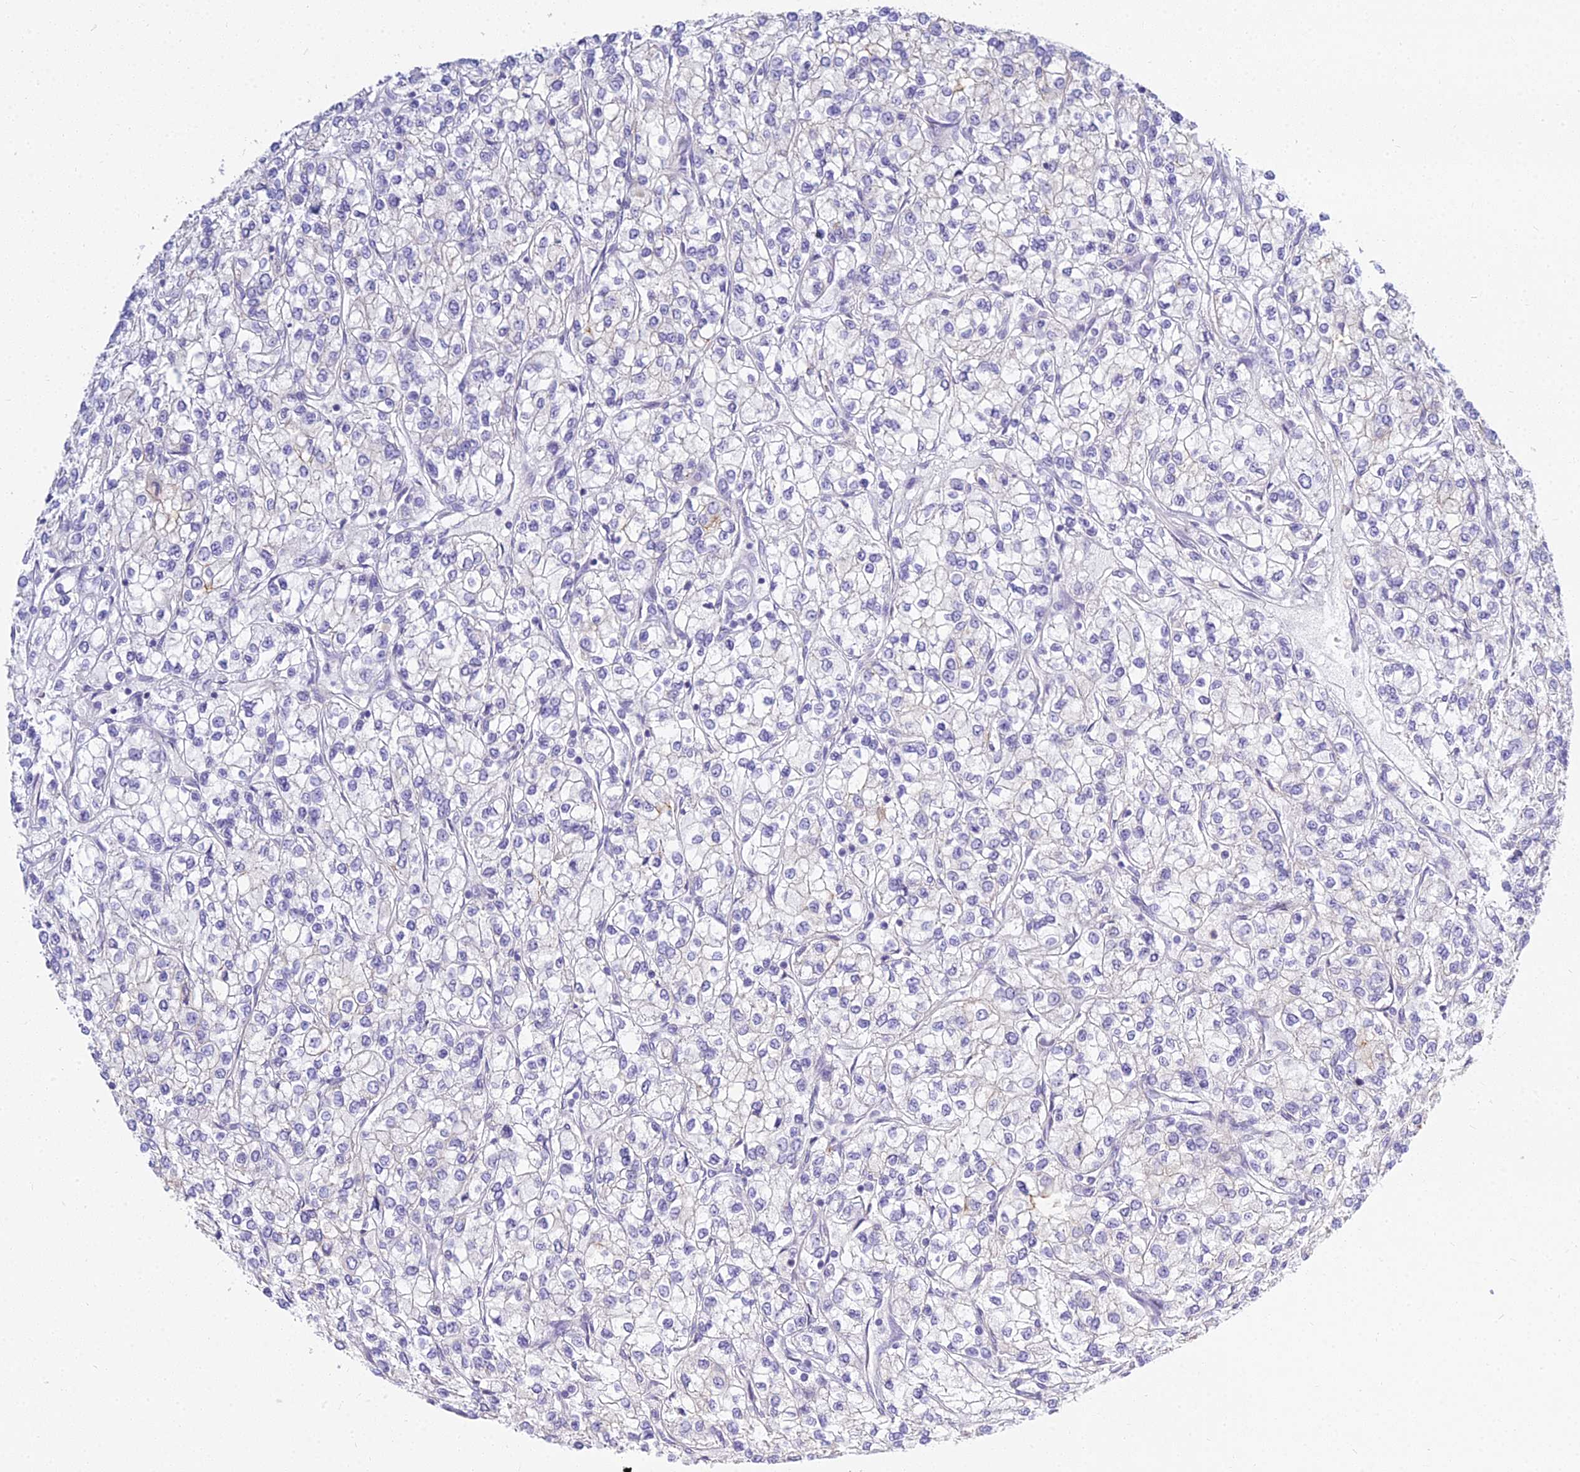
{"staining": {"intensity": "negative", "quantity": "none", "location": "none"}, "tissue": "renal cancer", "cell_type": "Tumor cells", "image_type": "cancer", "snomed": [{"axis": "morphology", "description": "Adenocarcinoma, NOS"}, {"axis": "topography", "description": "Kidney"}], "caption": "An immunohistochemistry (IHC) micrograph of renal cancer (adenocarcinoma) is shown. There is no staining in tumor cells of renal cancer (adenocarcinoma).", "gene": "SMIM24", "patient": {"sex": "male", "age": 80}}